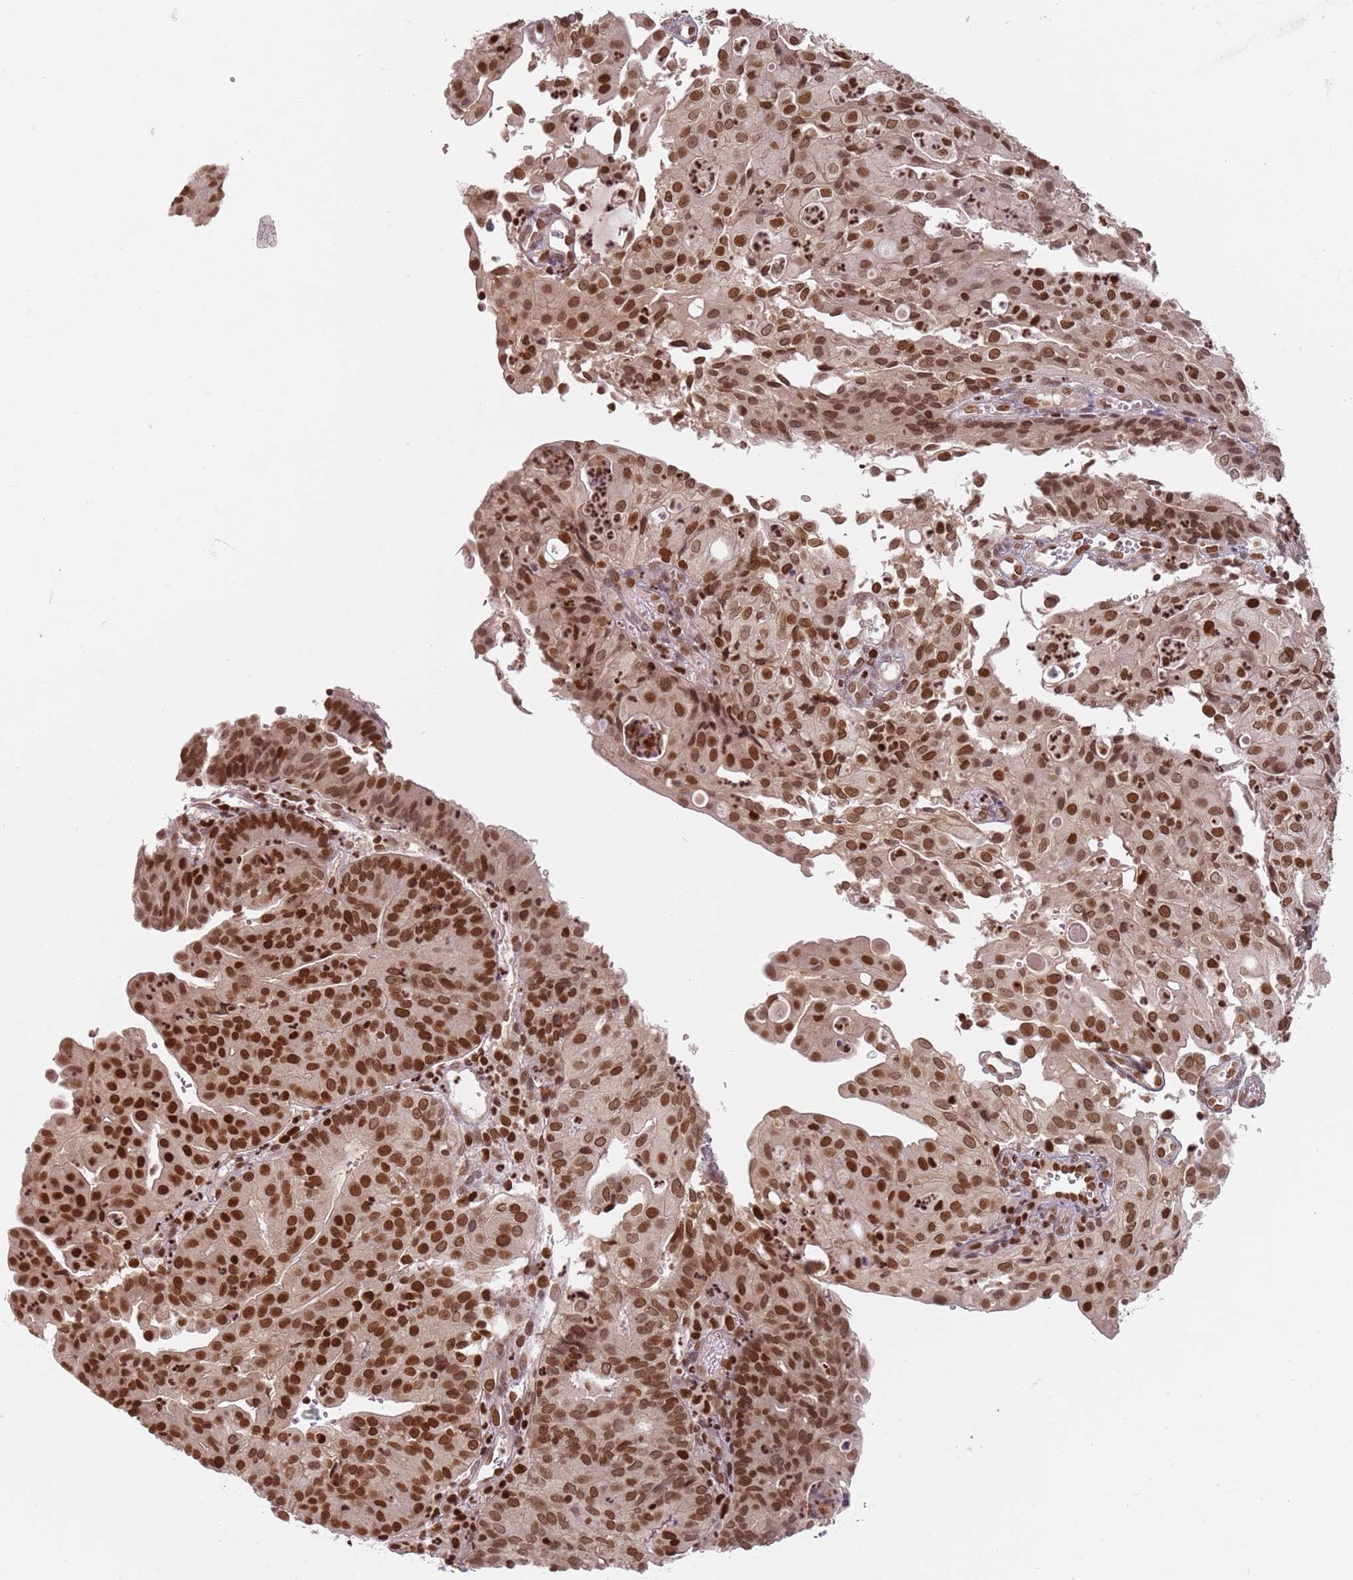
{"staining": {"intensity": "strong", "quantity": ">75%", "location": "nuclear"}, "tissue": "endometrial cancer", "cell_type": "Tumor cells", "image_type": "cancer", "snomed": [{"axis": "morphology", "description": "Adenocarcinoma, NOS"}, {"axis": "topography", "description": "Endometrium"}], "caption": "IHC histopathology image of neoplastic tissue: adenocarcinoma (endometrial) stained using immunohistochemistry (IHC) reveals high levels of strong protein expression localized specifically in the nuclear of tumor cells, appearing as a nuclear brown color.", "gene": "NUP50", "patient": {"sex": "female", "age": 56}}